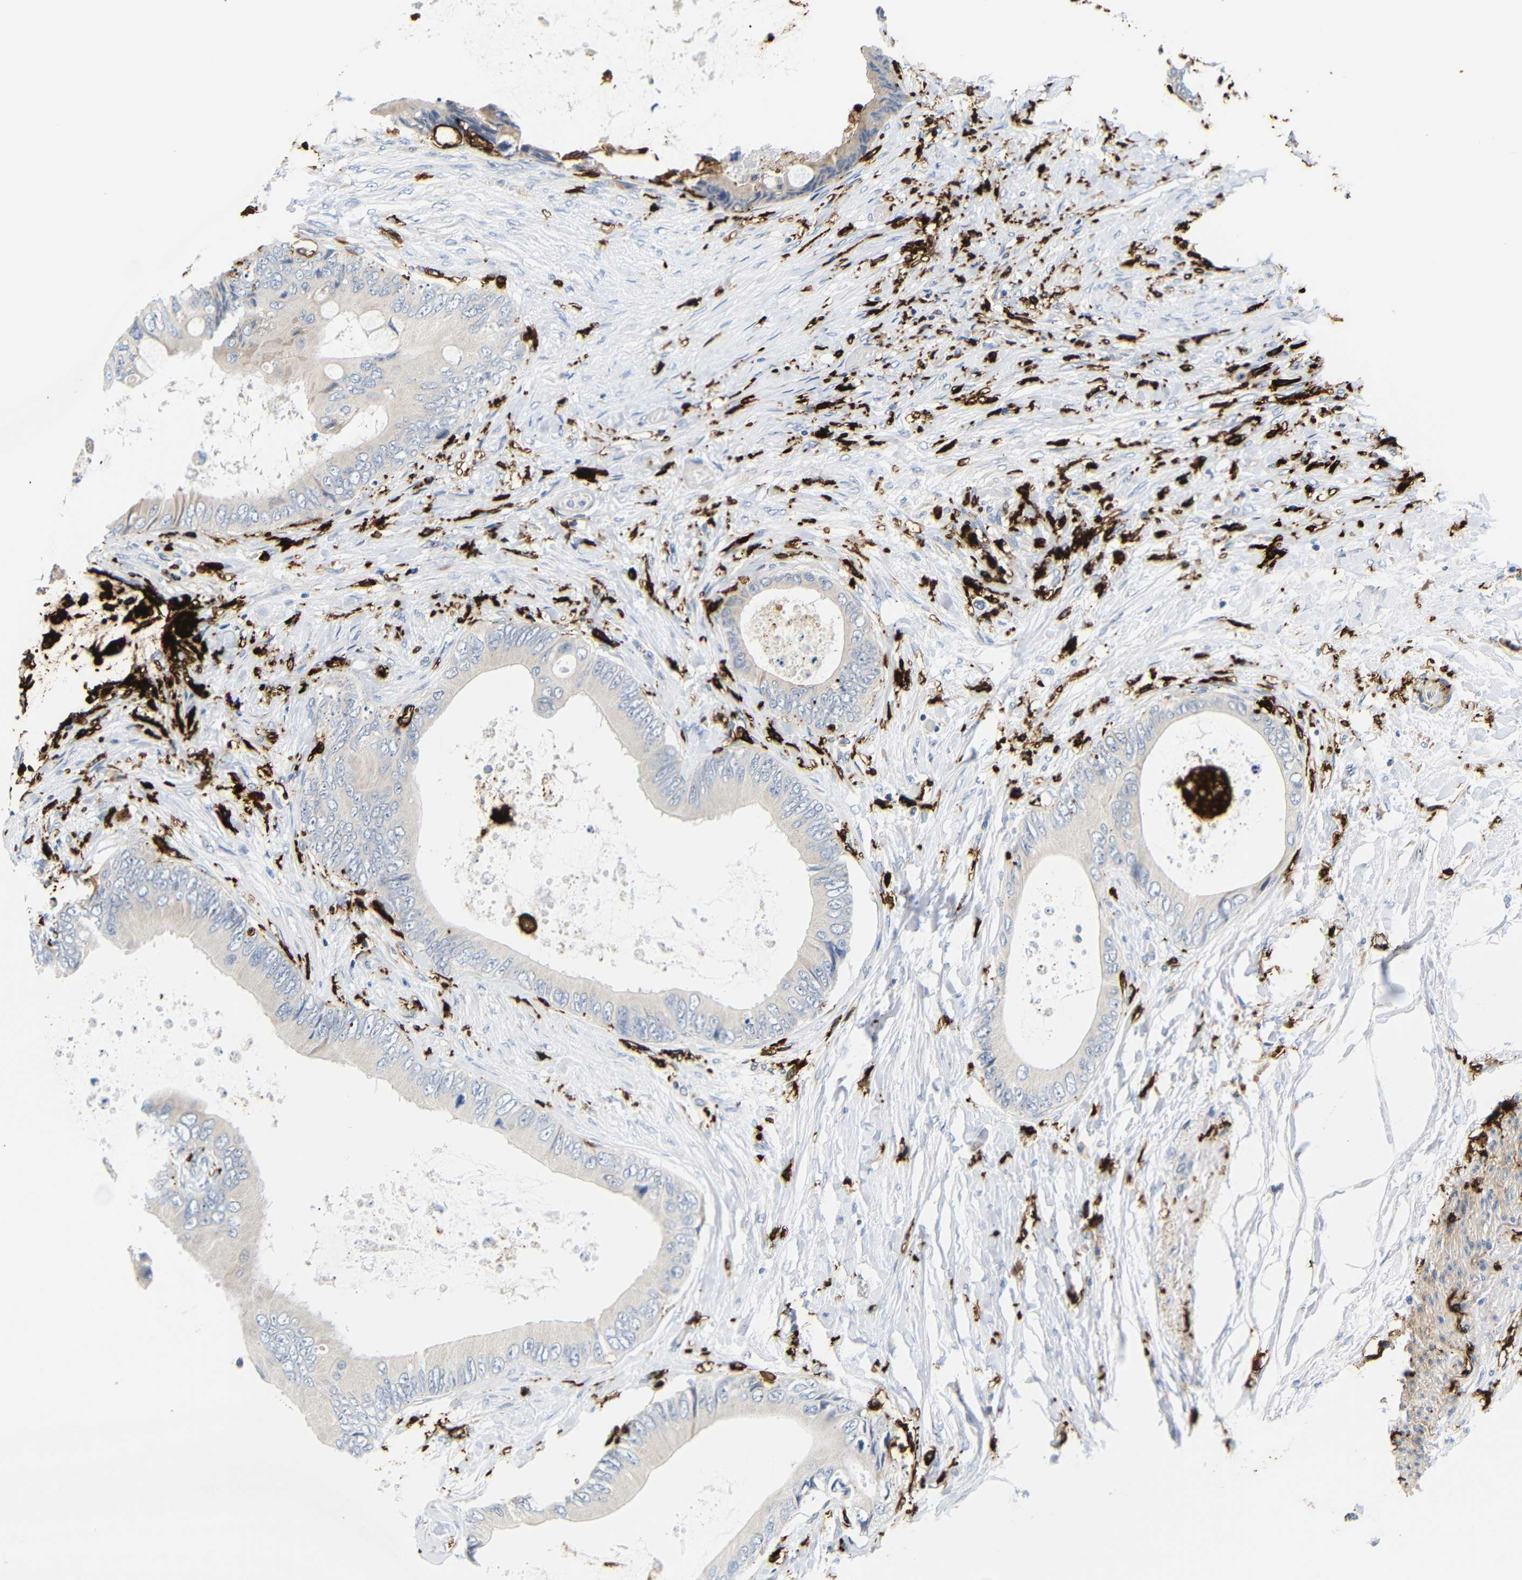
{"staining": {"intensity": "weak", "quantity": "<25%", "location": "cytoplasmic/membranous"}, "tissue": "colorectal cancer", "cell_type": "Tumor cells", "image_type": "cancer", "snomed": [{"axis": "morphology", "description": "Normal tissue, NOS"}, {"axis": "morphology", "description": "Adenocarcinoma, NOS"}, {"axis": "topography", "description": "Rectum"}, {"axis": "topography", "description": "Peripheral nerve tissue"}], "caption": "Immunohistochemistry (IHC) micrograph of neoplastic tissue: colorectal cancer (adenocarcinoma) stained with DAB shows no significant protein staining in tumor cells. (DAB IHC, high magnification).", "gene": "HLA-DQB1", "patient": {"sex": "female", "age": 77}}